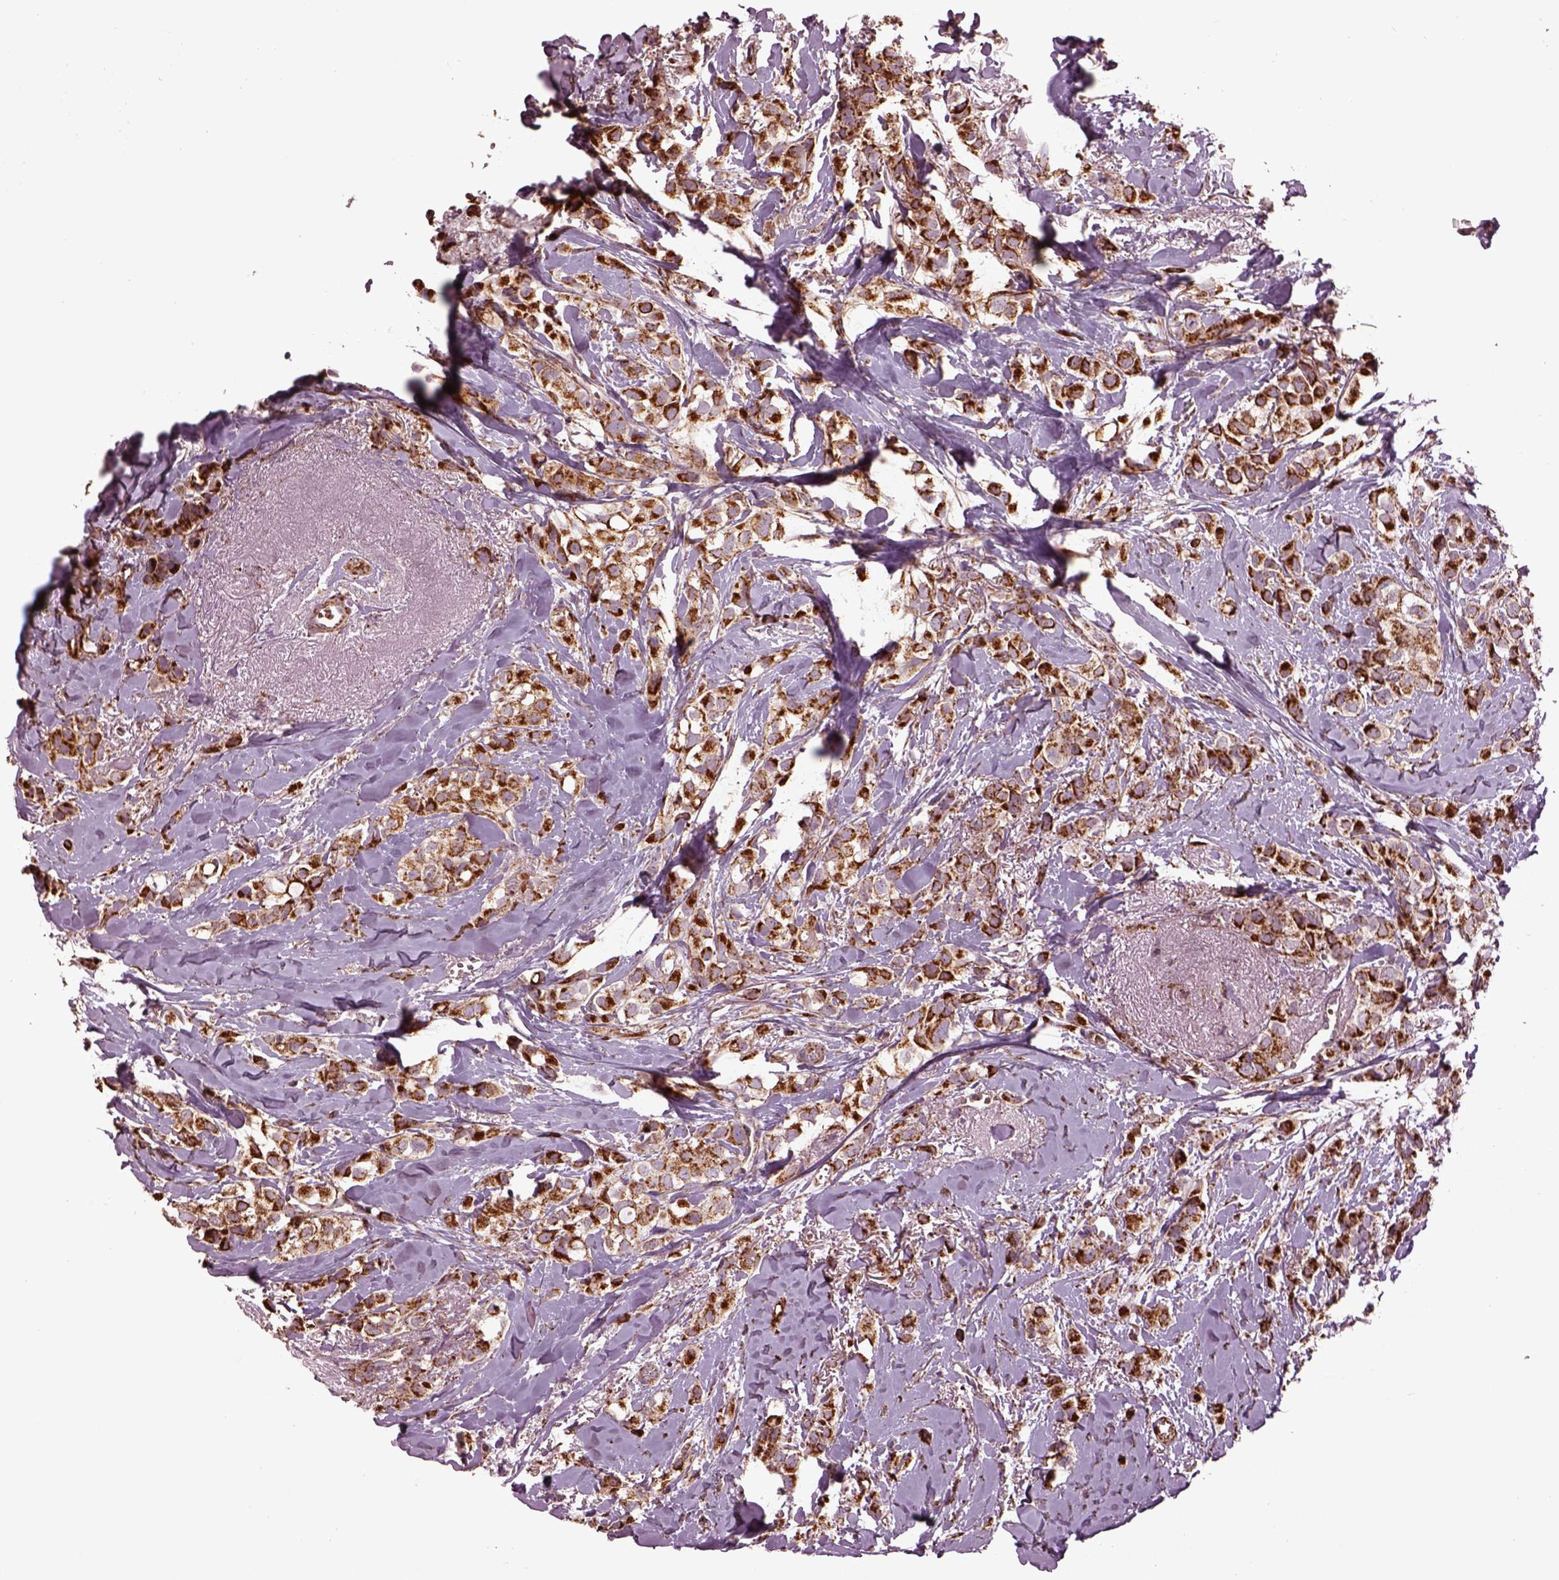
{"staining": {"intensity": "moderate", "quantity": ">75%", "location": "cytoplasmic/membranous"}, "tissue": "breast cancer", "cell_type": "Tumor cells", "image_type": "cancer", "snomed": [{"axis": "morphology", "description": "Duct carcinoma"}, {"axis": "topography", "description": "Breast"}], "caption": "Brown immunohistochemical staining in breast cancer (invasive ductal carcinoma) displays moderate cytoplasmic/membranous positivity in approximately >75% of tumor cells.", "gene": "TMEM254", "patient": {"sex": "female", "age": 85}}